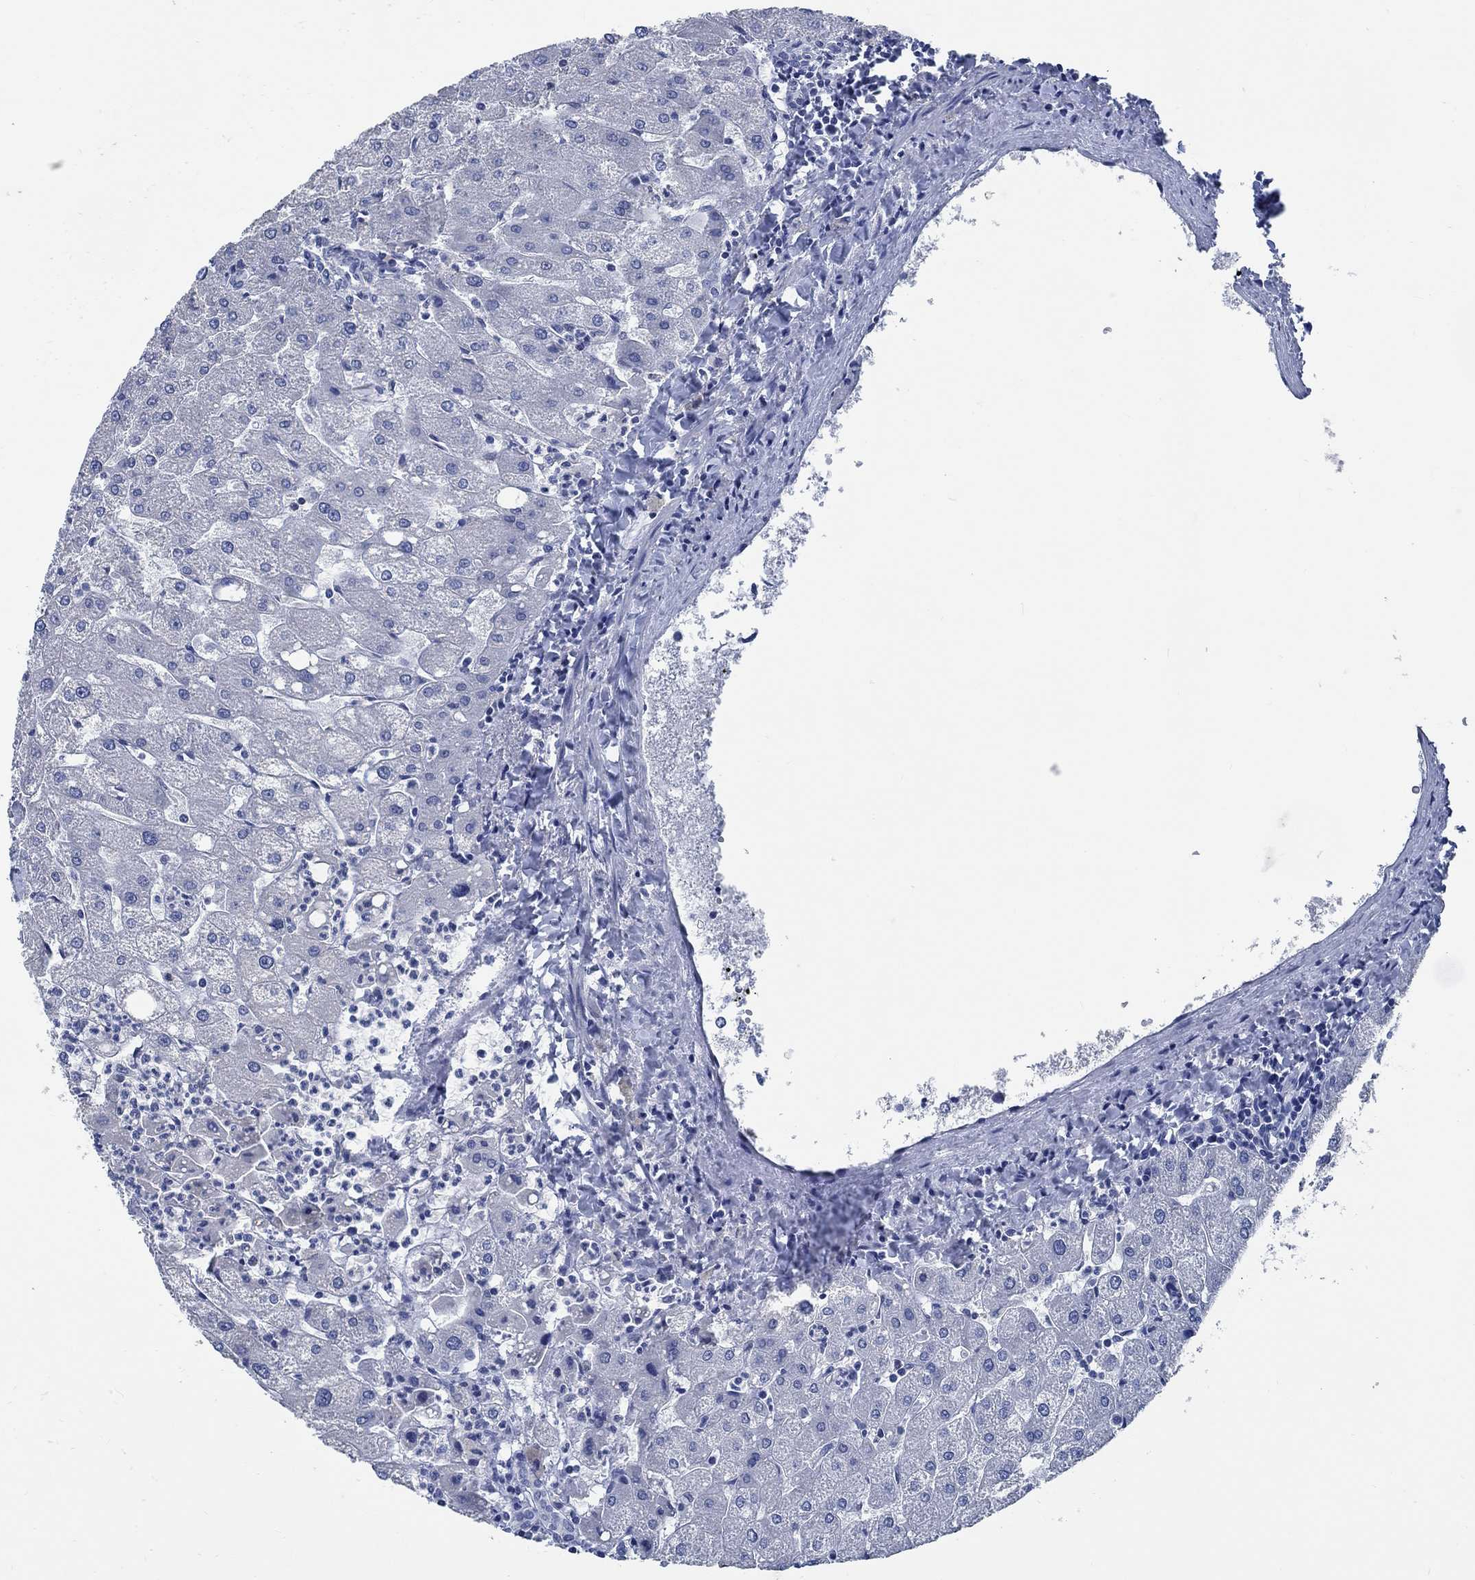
{"staining": {"intensity": "negative", "quantity": "none", "location": "none"}, "tissue": "liver", "cell_type": "Cholangiocytes", "image_type": "normal", "snomed": [{"axis": "morphology", "description": "Normal tissue, NOS"}, {"axis": "topography", "description": "Liver"}], "caption": "Cholangiocytes show no significant protein expression in unremarkable liver. (DAB immunohistochemistry with hematoxylin counter stain).", "gene": "OBSCN", "patient": {"sex": "male", "age": 67}}